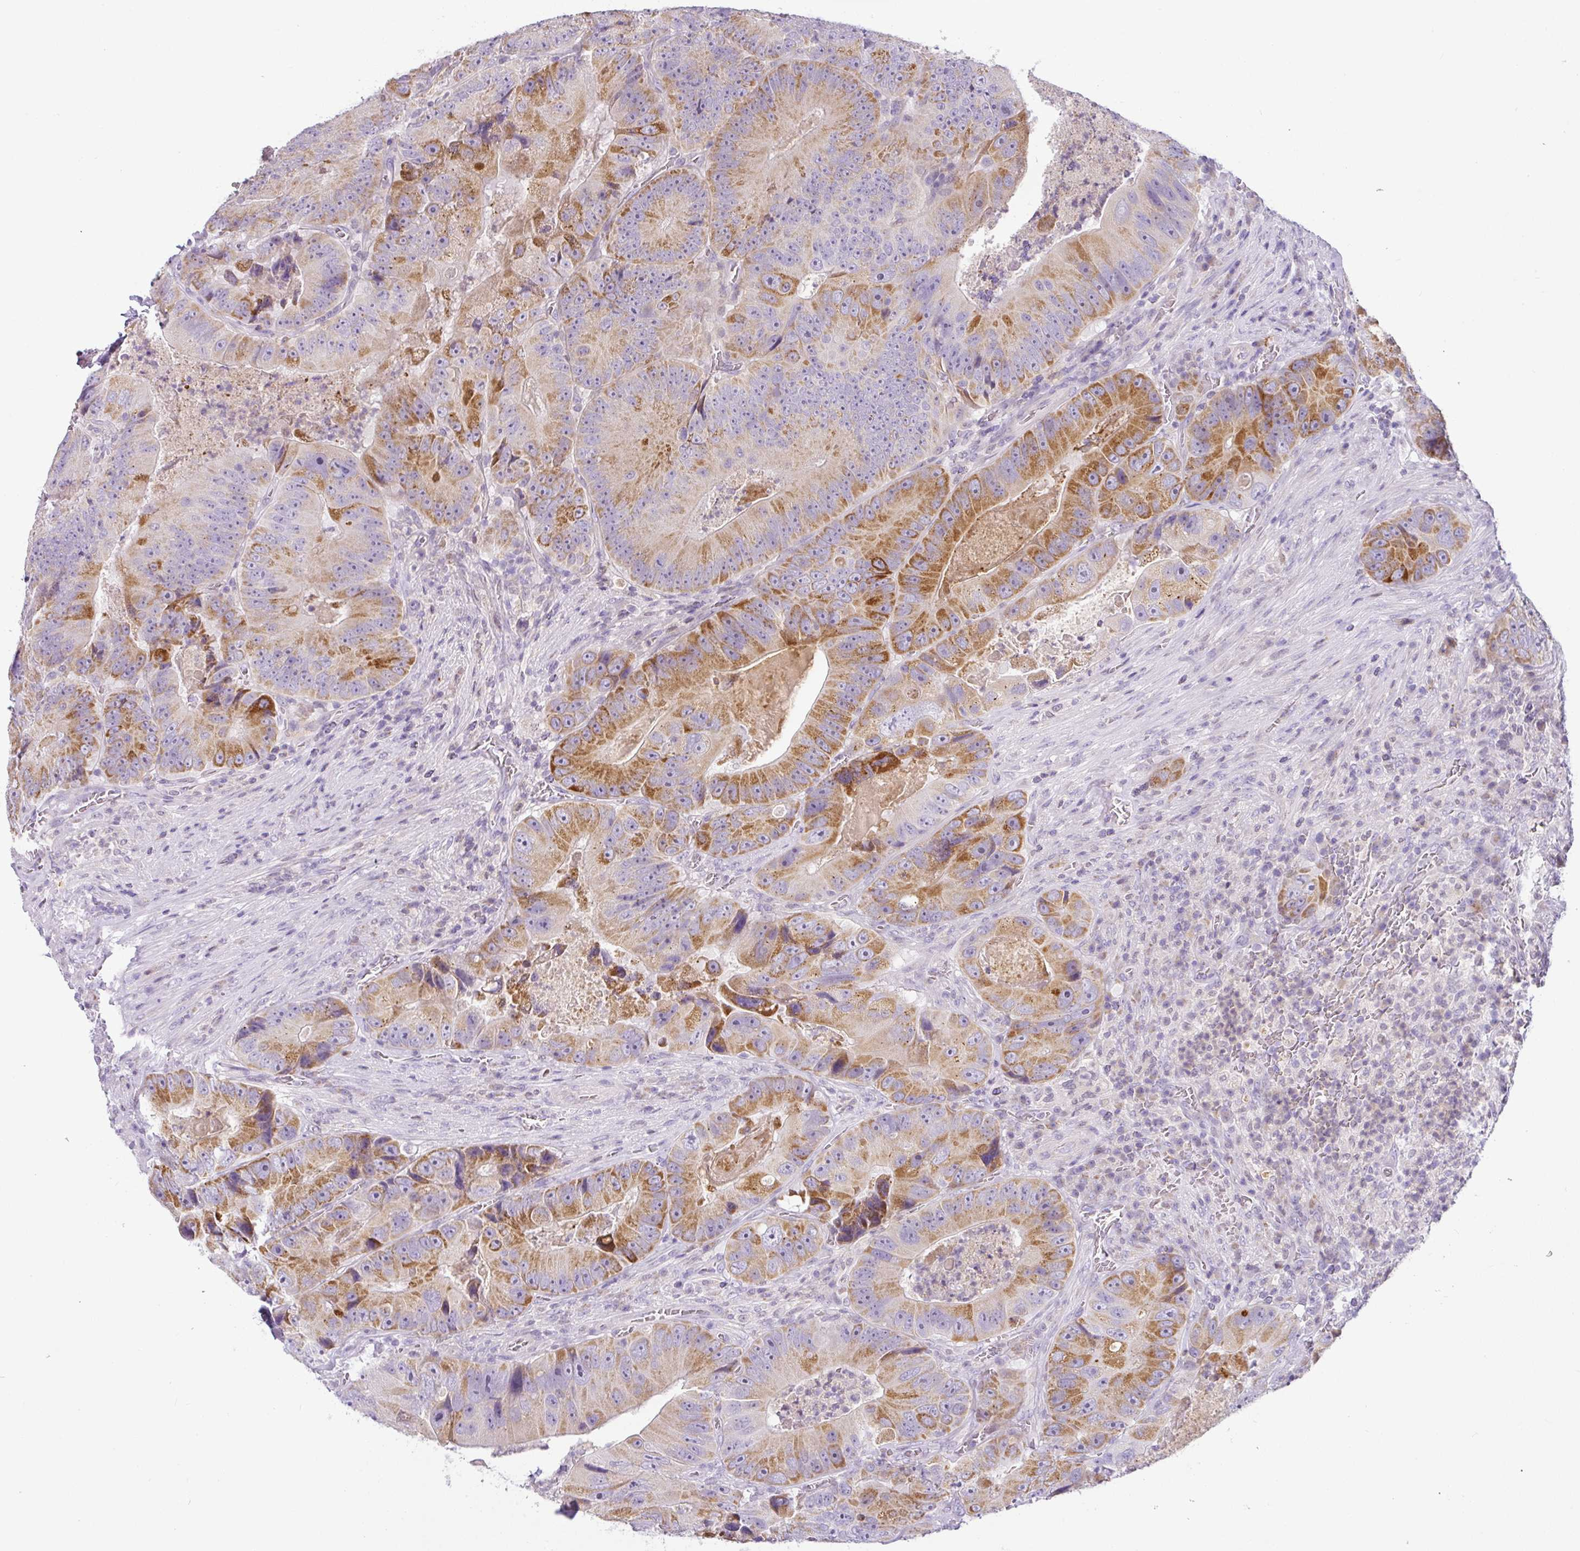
{"staining": {"intensity": "moderate", "quantity": ">75%", "location": "cytoplasmic/membranous"}, "tissue": "colorectal cancer", "cell_type": "Tumor cells", "image_type": "cancer", "snomed": [{"axis": "morphology", "description": "Adenocarcinoma, NOS"}, {"axis": "topography", "description": "Colon"}], "caption": "This image displays colorectal cancer stained with immunohistochemistry (IHC) to label a protein in brown. The cytoplasmic/membranous of tumor cells show moderate positivity for the protein. Nuclei are counter-stained blue.", "gene": "HMCN2", "patient": {"sex": "female", "age": 86}}